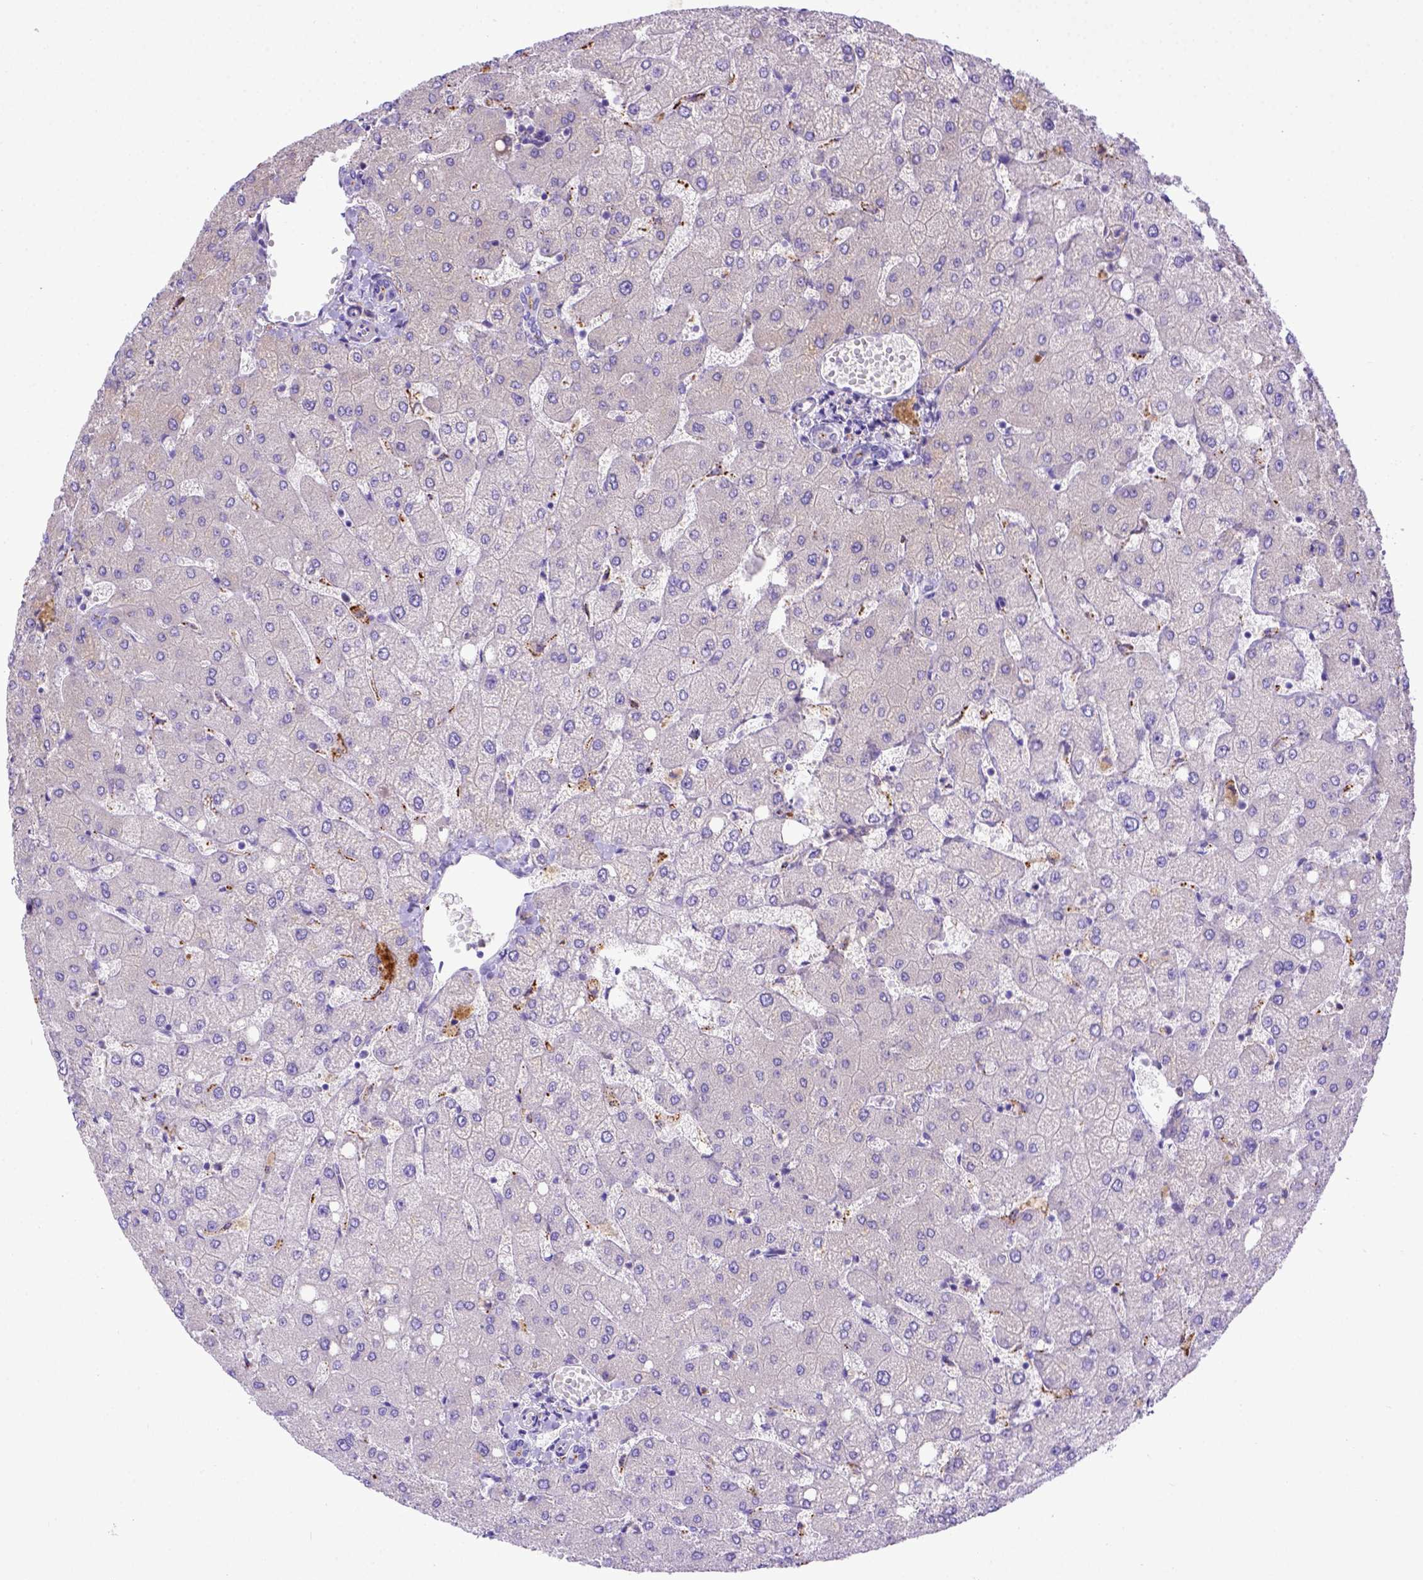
{"staining": {"intensity": "negative", "quantity": "none", "location": "none"}, "tissue": "liver", "cell_type": "Cholangiocytes", "image_type": "normal", "snomed": [{"axis": "morphology", "description": "Normal tissue, NOS"}, {"axis": "topography", "description": "Liver"}], "caption": "Immunohistochemistry (IHC) micrograph of benign liver: human liver stained with DAB (3,3'-diaminobenzidine) demonstrates no significant protein staining in cholangiocytes.", "gene": "CFAP300", "patient": {"sex": "female", "age": 54}}